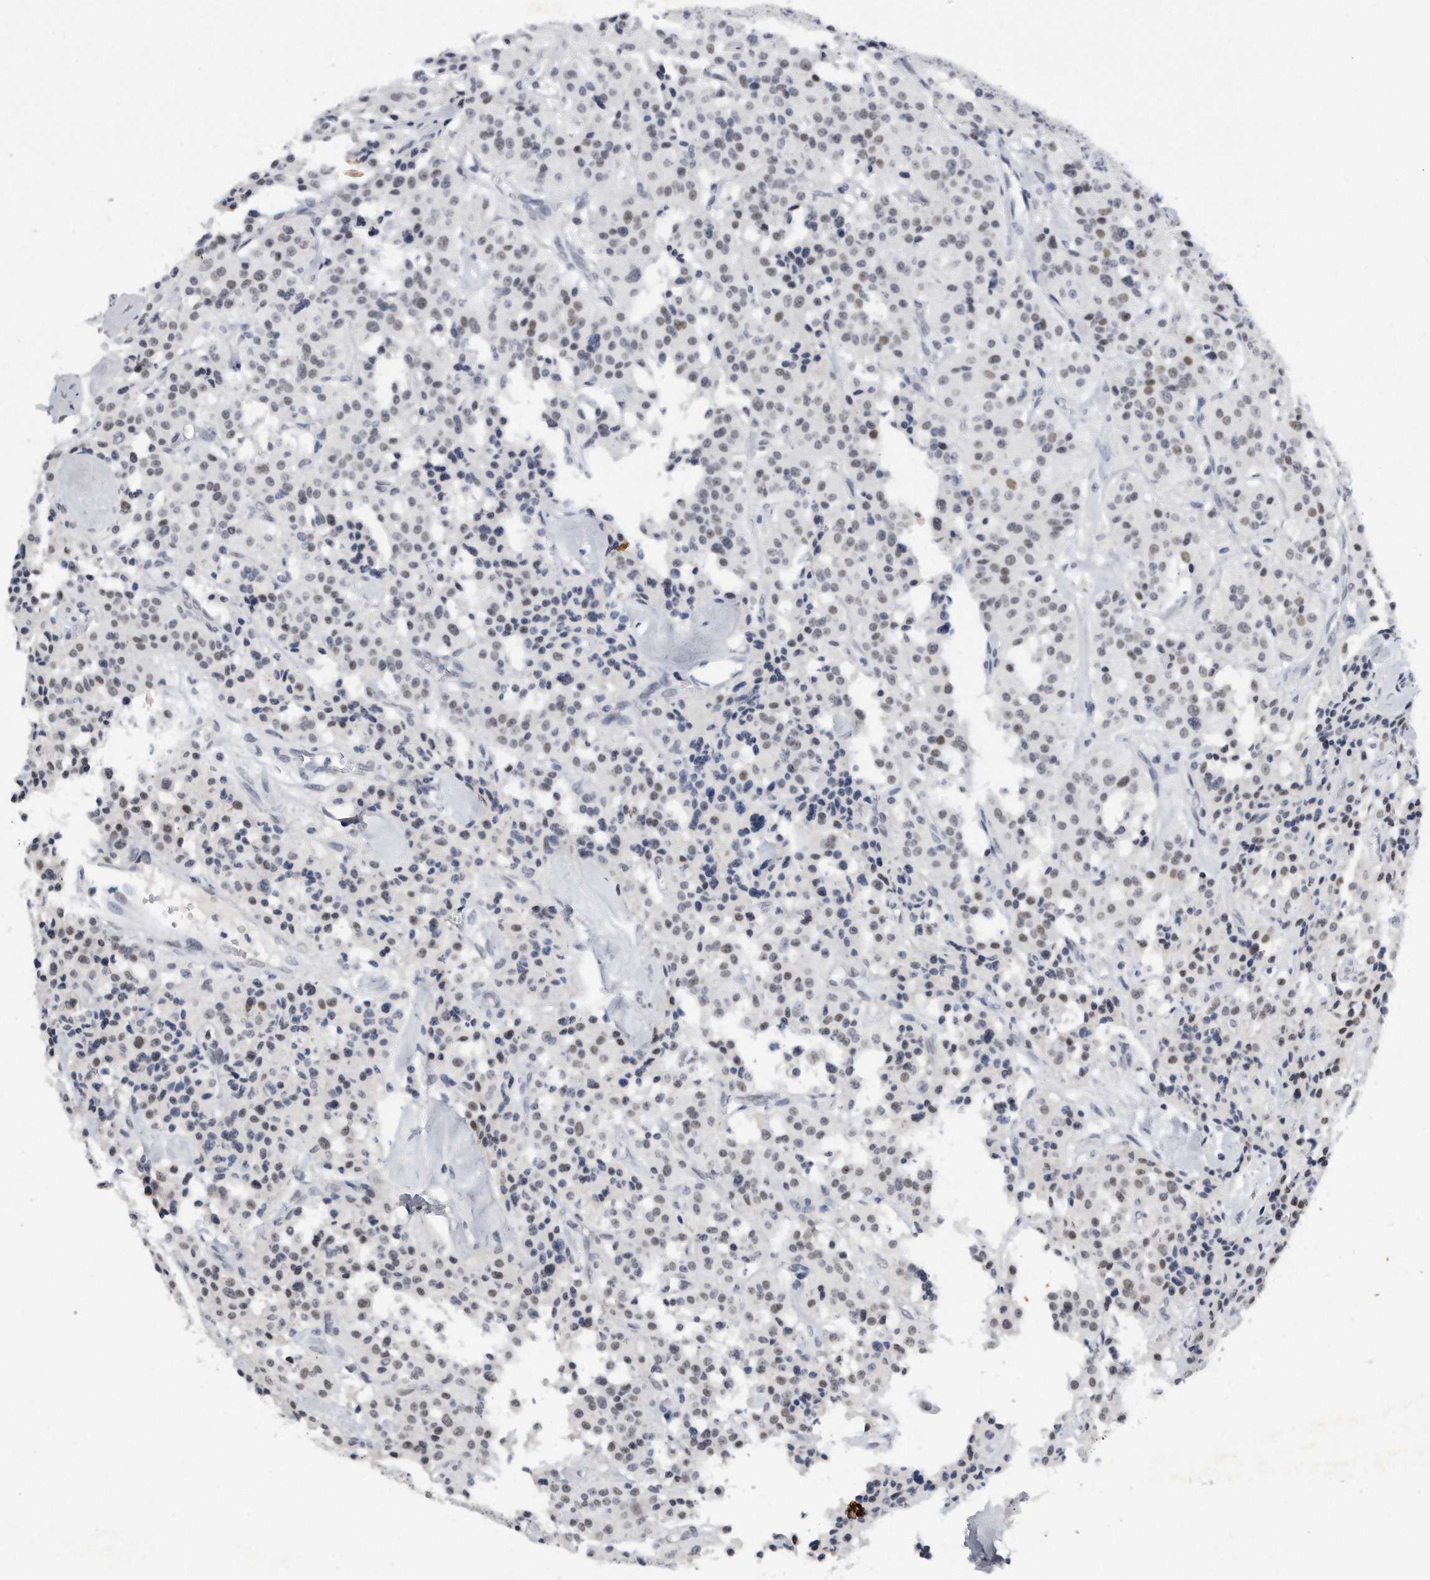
{"staining": {"intensity": "weak", "quantity": "25%-75%", "location": "nuclear"}, "tissue": "carcinoid", "cell_type": "Tumor cells", "image_type": "cancer", "snomed": [{"axis": "morphology", "description": "Carcinoid, malignant, NOS"}, {"axis": "topography", "description": "Lung"}], "caption": "Immunohistochemistry (IHC) image of human carcinoid stained for a protein (brown), which exhibits low levels of weak nuclear expression in approximately 25%-75% of tumor cells.", "gene": "CTBP2", "patient": {"sex": "male", "age": 30}}